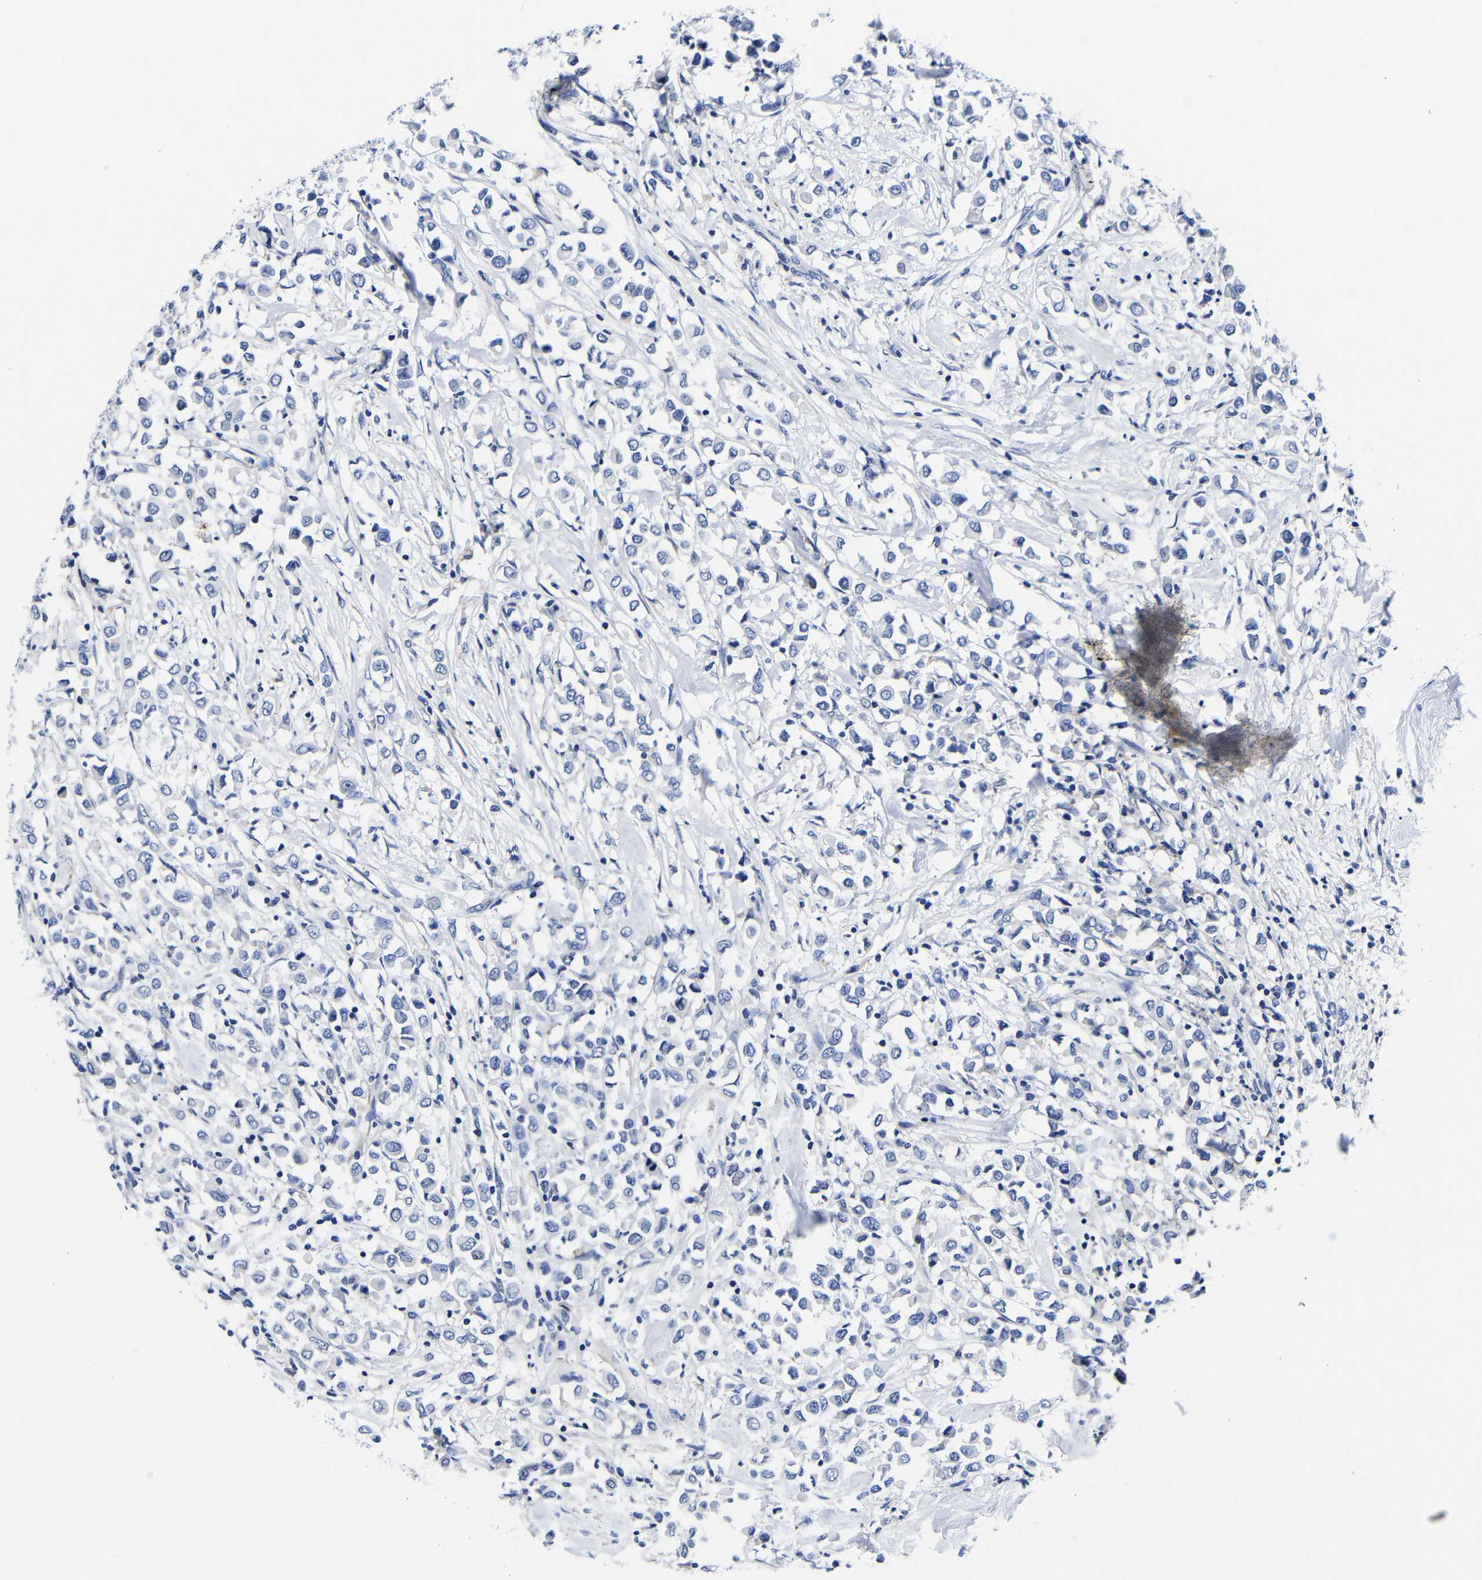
{"staining": {"intensity": "negative", "quantity": "none", "location": "none"}, "tissue": "breast cancer", "cell_type": "Tumor cells", "image_type": "cancer", "snomed": [{"axis": "morphology", "description": "Duct carcinoma"}, {"axis": "topography", "description": "Breast"}], "caption": "High magnification brightfield microscopy of intraductal carcinoma (breast) stained with DAB (3,3'-diaminobenzidine) (brown) and counterstained with hematoxylin (blue): tumor cells show no significant positivity.", "gene": "CLEC4G", "patient": {"sex": "female", "age": 61}}